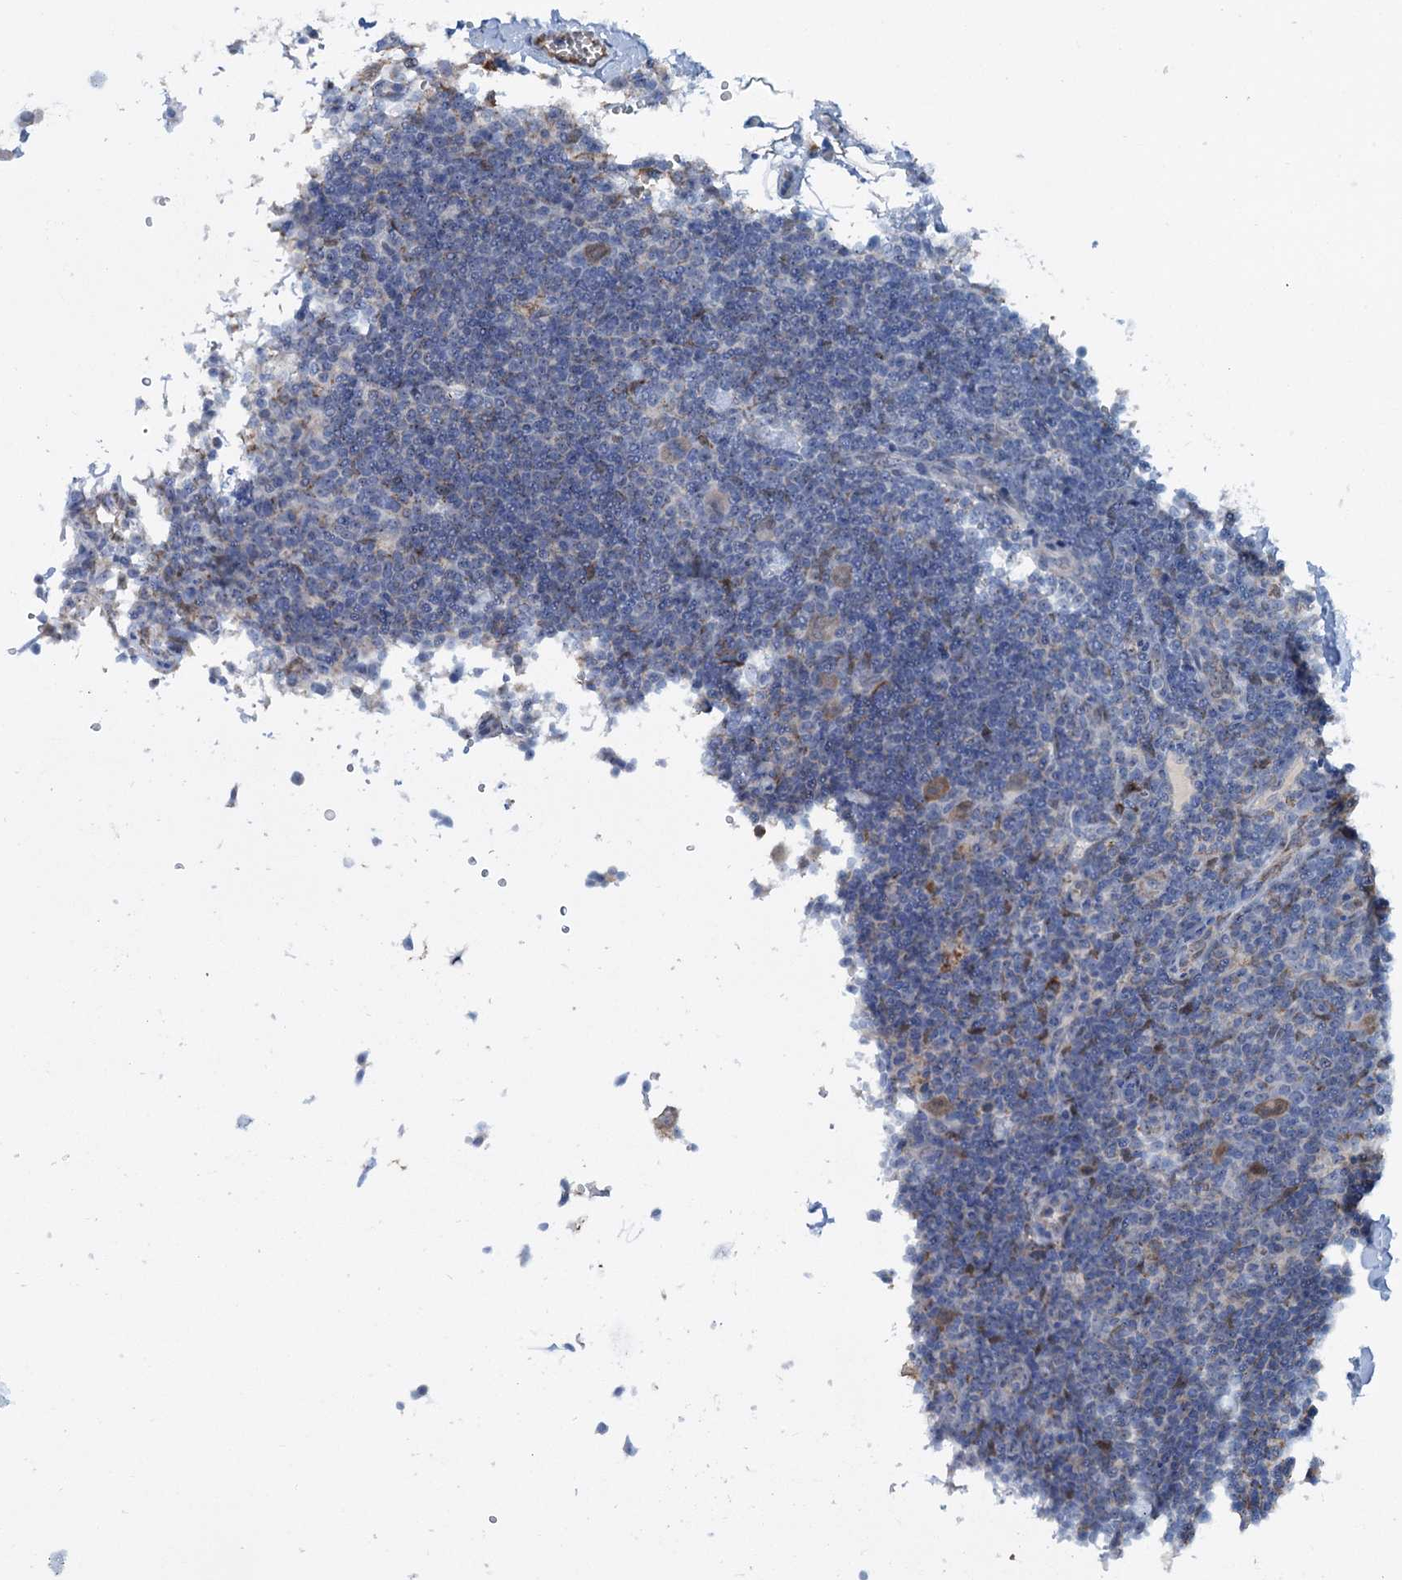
{"staining": {"intensity": "weak", "quantity": "<25%", "location": "cytoplasmic/membranous"}, "tissue": "lymphoma", "cell_type": "Tumor cells", "image_type": "cancer", "snomed": [{"axis": "morphology", "description": "Hodgkin's disease, NOS"}, {"axis": "topography", "description": "Lymph node"}], "caption": "An immunohistochemistry photomicrograph of lymphoma is shown. There is no staining in tumor cells of lymphoma. (DAB (3,3'-diaminobenzidine) immunohistochemistry with hematoxylin counter stain).", "gene": "LPIN1", "patient": {"sex": "female", "age": 57}}